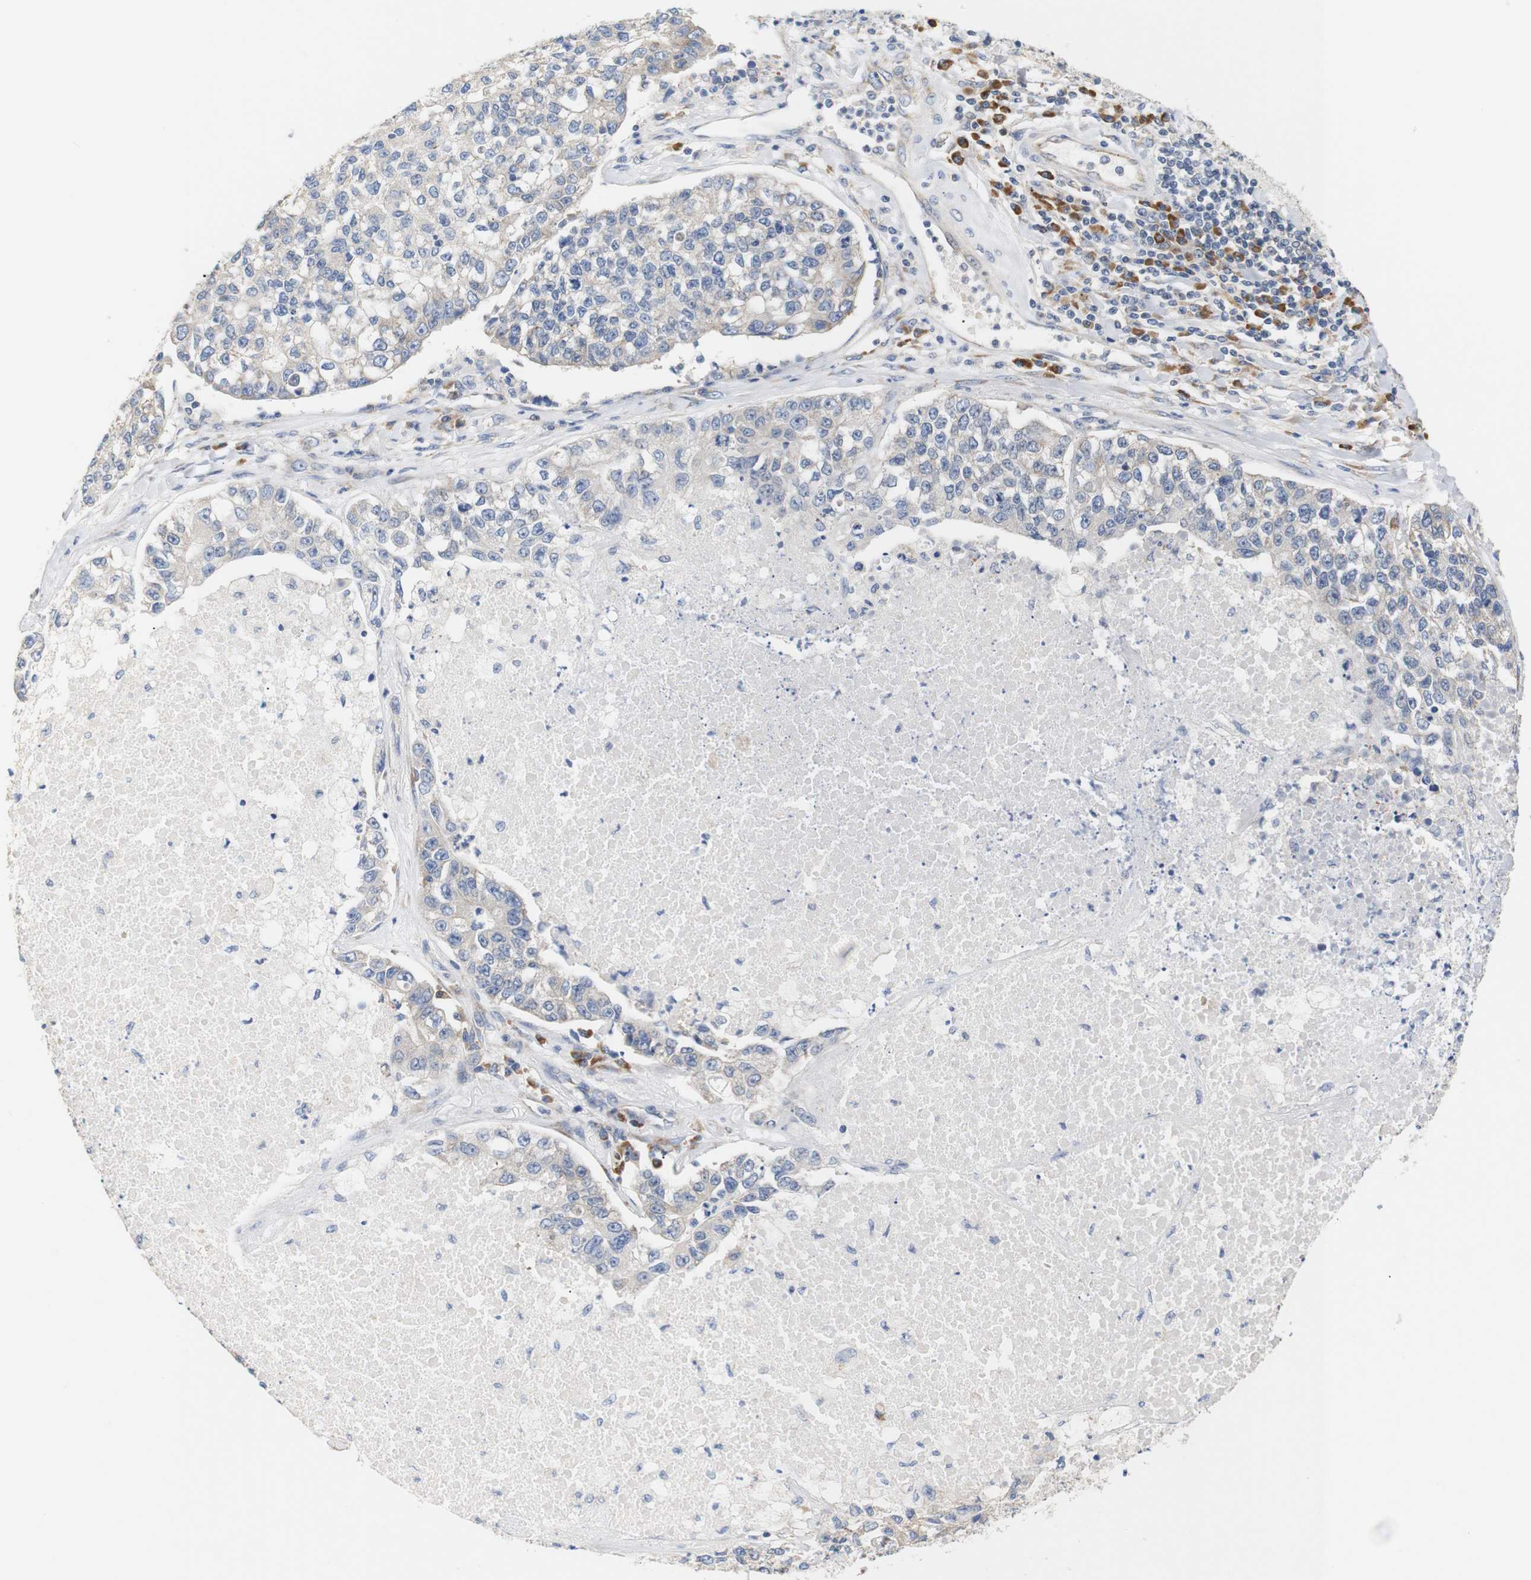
{"staining": {"intensity": "weak", "quantity": ">75%", "location": "cytoplasmic/membranous"}, "tissue": "lung cancer", "cell_type": "Tumor cells", "image_type": "cancer", "snomed": [{"axis": "morphology", "description": "Adenocarcinoma, NOS"}, {"axis": "topography", "description": "Lung"}], "caption": "A low amount of weak cytoplasmic/membranous positivity is appreciated in about >75% of tumor cells in lung cancer (adenocarcinoma) tissue. Ihc stains the protein of interest in brown and the nuclei are stained blue.", "gene": "TRIM5", "patient": {"sex": "male", "age": 49}}